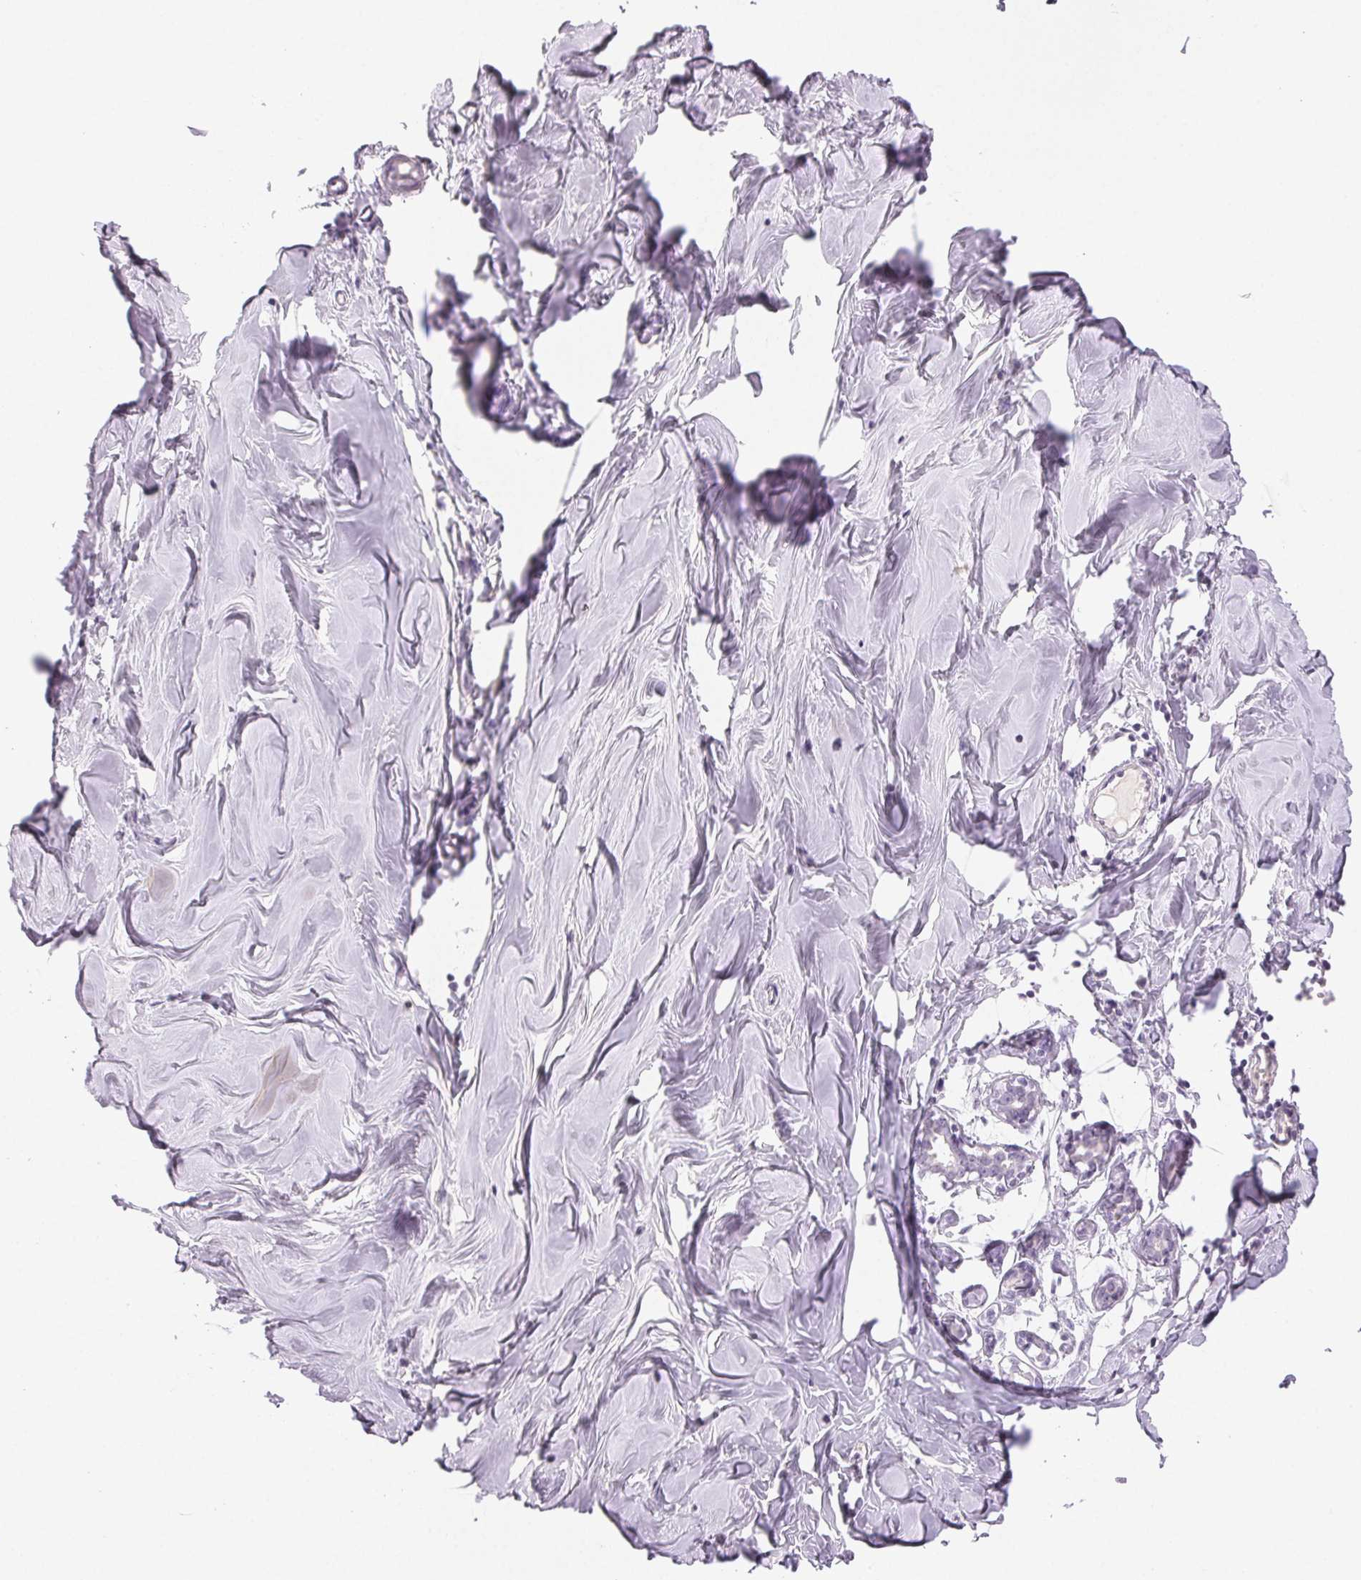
{"staining": {"intensity": "negative", "quantity": "none", "location": "none"}, "tissue": "breast", "cell_type": "Adipocytes", "image_type": "normal", "snomed": [{"axis": "morphology", "description": "Normal tissue, NOS"}, {"axis": "topography", "description": "Breast"}], "caption": "High power microscopy photomicrograph of an IHC histopathology image of benign breast, revealing no significant positivity in adipocytes.", "gene": "BPIFB2", "patient": {"sex": "female", "age": 27}}